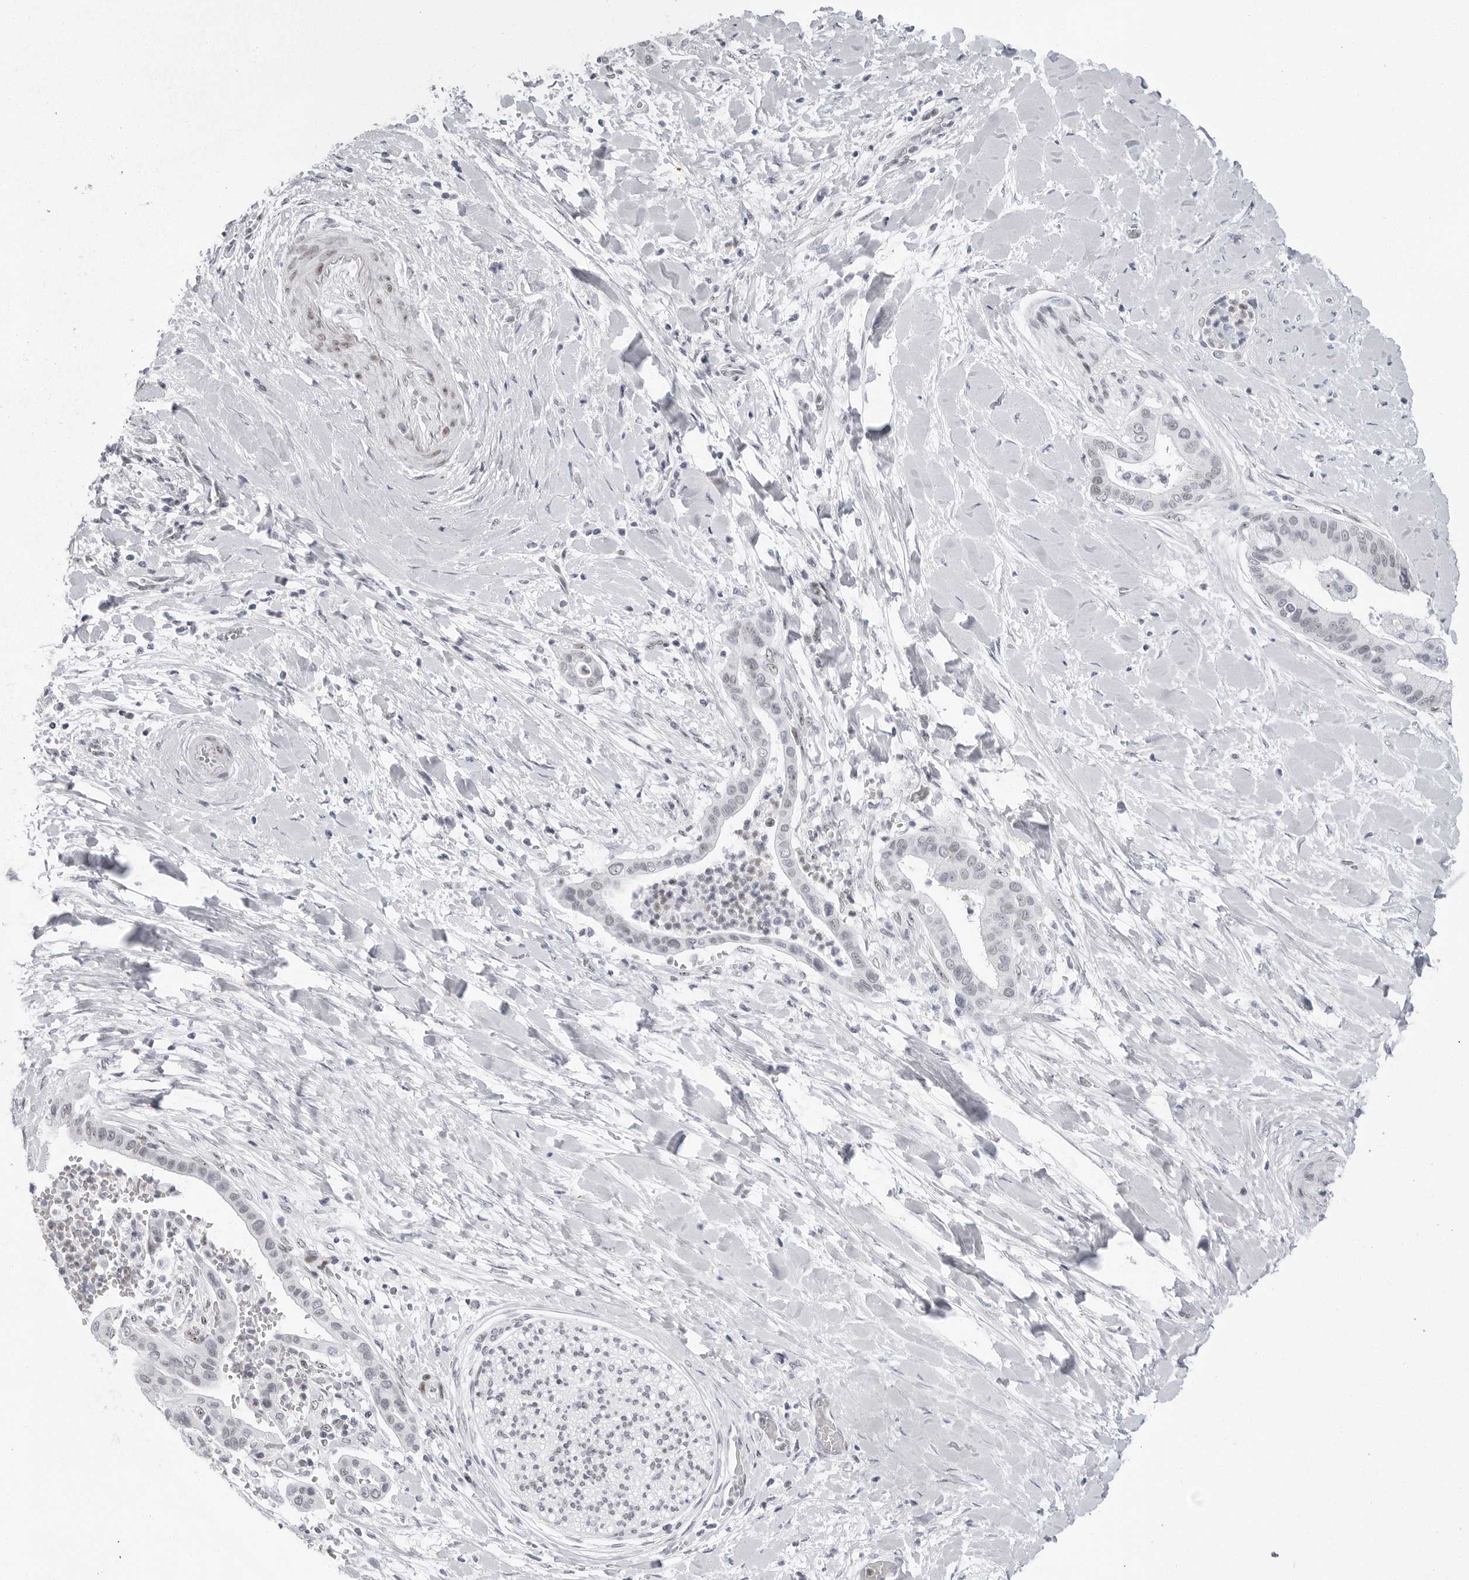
{"staining": {"intensity": "negative", "quantity": "none", "location": "none"}, "tissue": "liver cancer", "cell_type": "Tumor cells", "image_type": "cancer", "snomed": [{"axis": "morphology", "description": "Cholangiocarcinoma"}, {"axis": "topography", "description": "Liver"}], "caption": "Immunohistochemistry (IHC) image of neoplastic tissue: human liver cholangiocarcinoma stained with DAB demonstrates no significant protein positivity in tumor cells.", "gene": "VEZF1", "patient": {"sex": "female", "age": 54}}